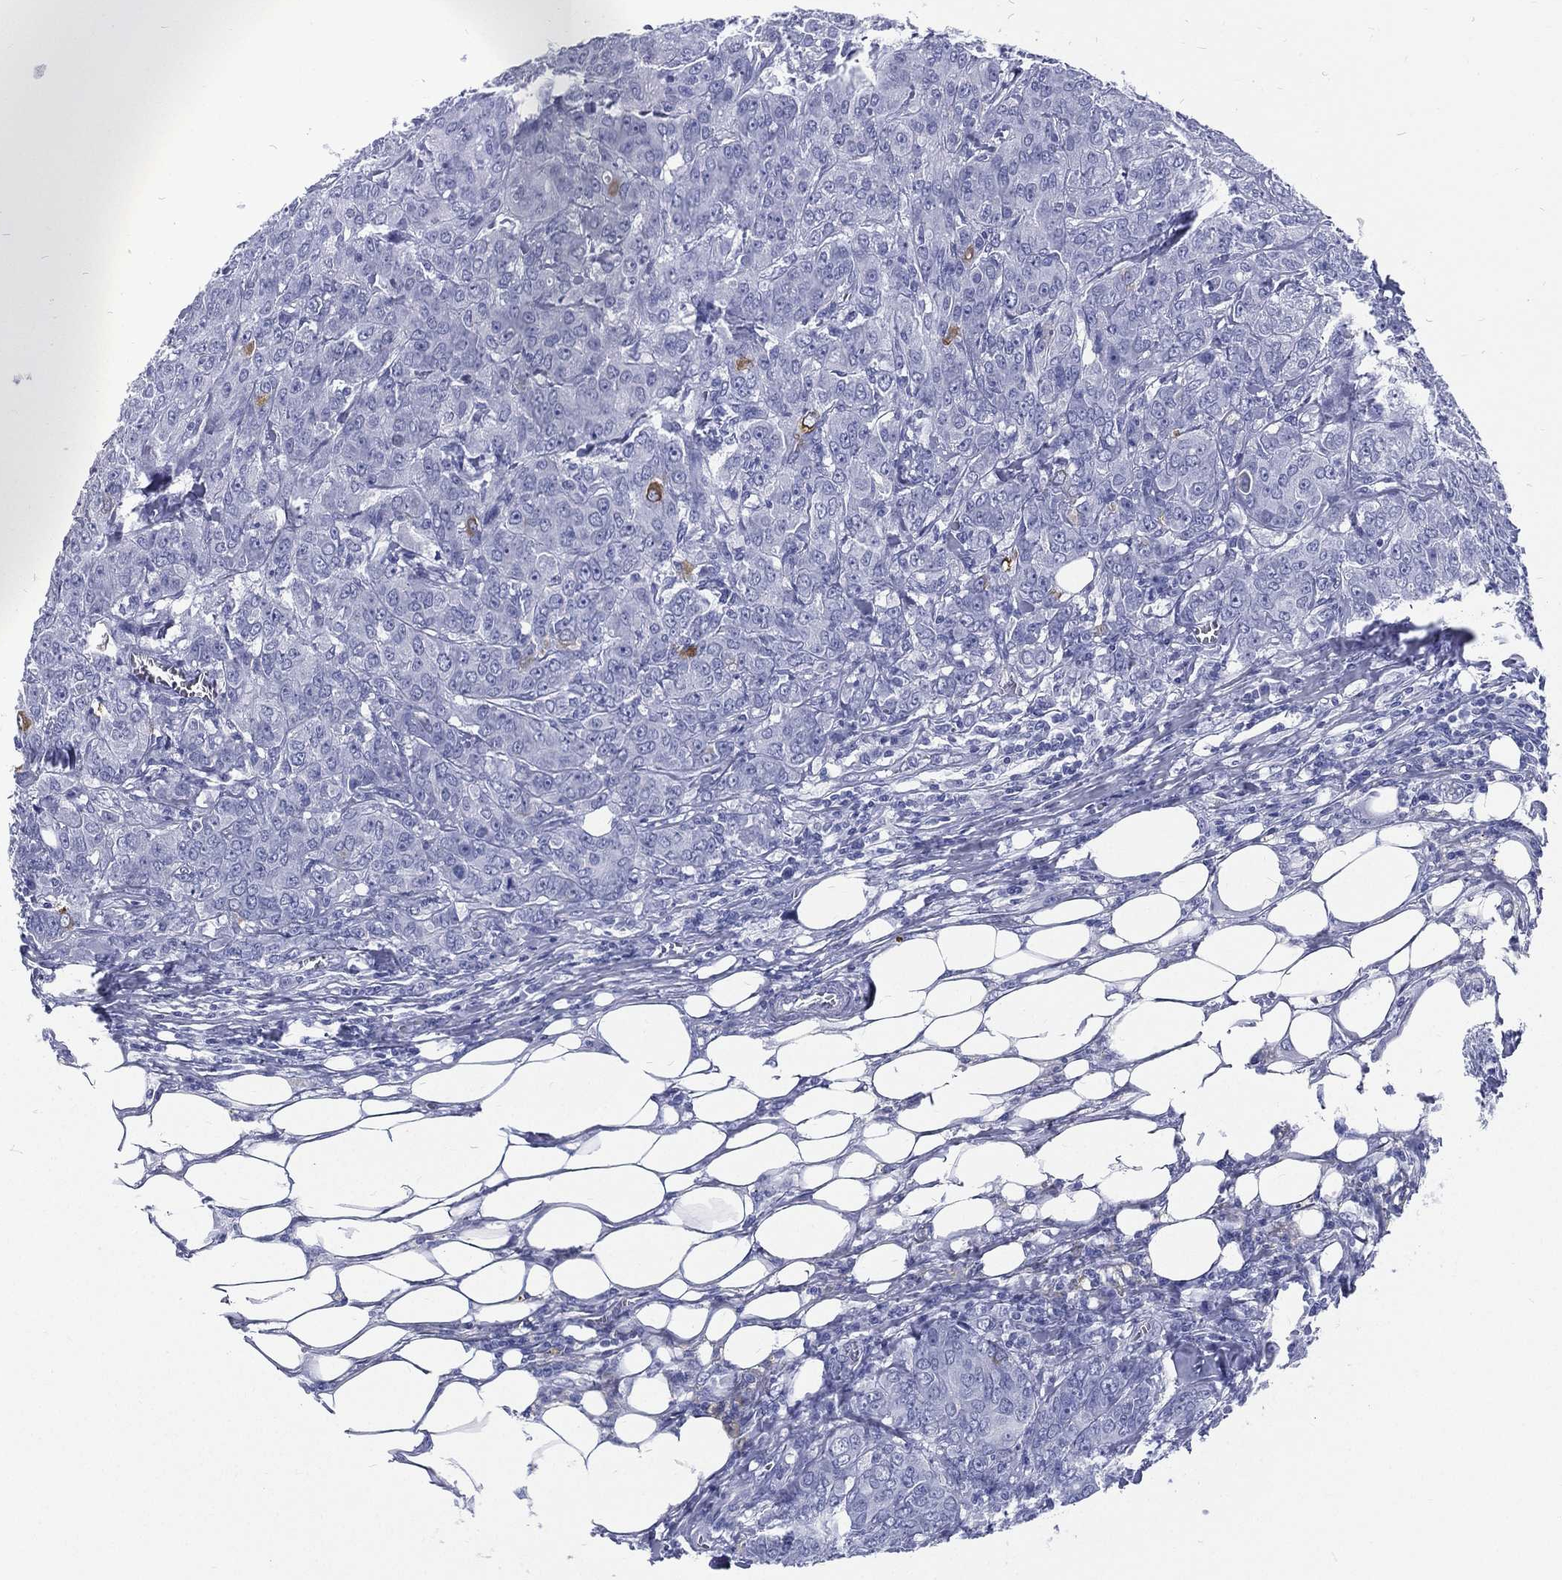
{"staining": {"intensity": "negative", "quantity": "none", "location": "none"}, "tissue": "breast cancer", "cell_type": "Tumor cells", "image_type": "cancer", "snomed": [{"axis": "morphology", "description": "Duct carcinoma"}, {"axis": "topography", "description": "Breast"}], "caption": "An image of breast cancer stained for a protein exhibits no brown staining in tumor cells. The staining is performed using DAB (3,3'-diaminobenzidine) brown chromogen with nuclei counter-stained in using hematoxylin.", "gene": "RSPH4A", "patient": {"sex": "female", "age": 43}}